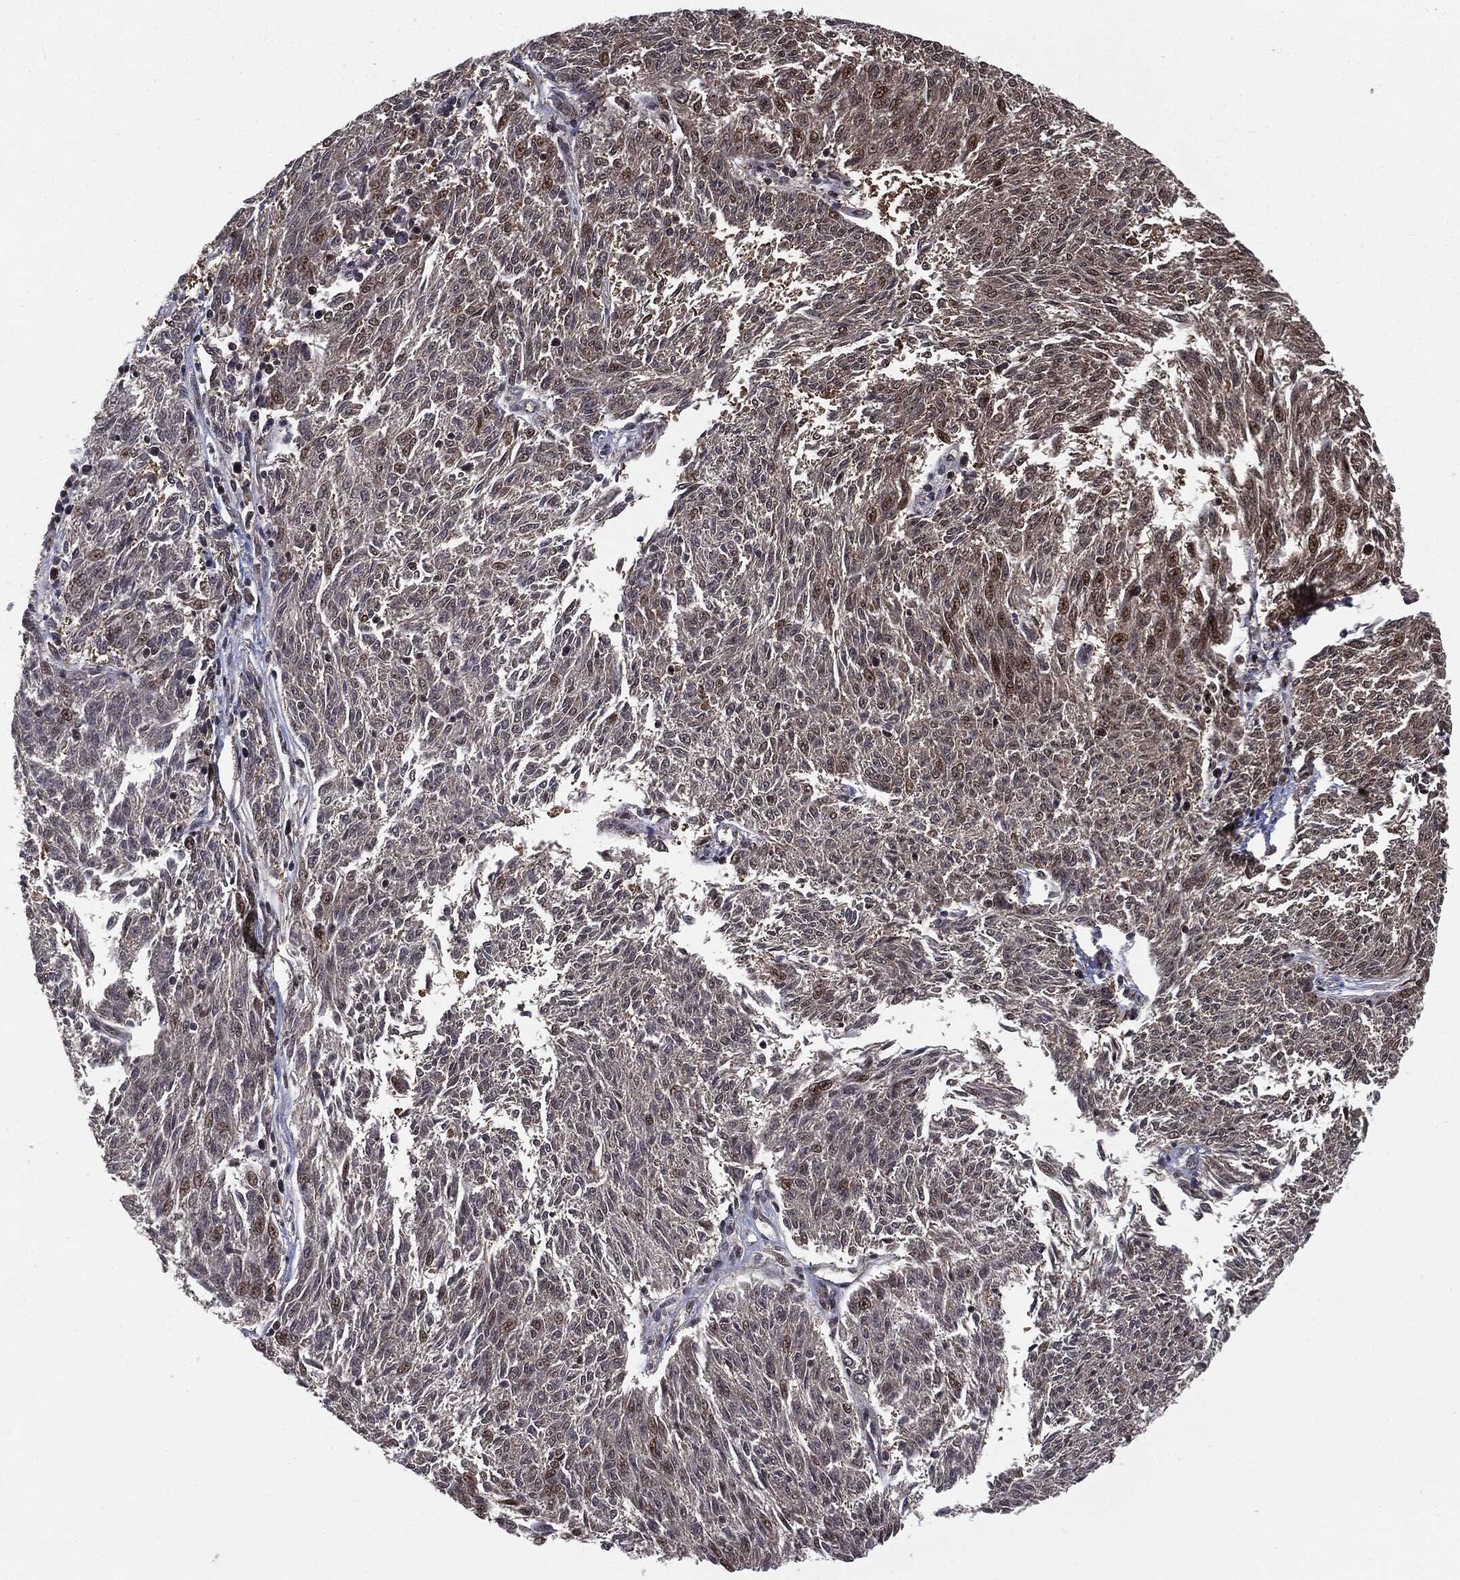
{"staining": {"intensity": "negative", "quantity": "none", "location": "none"}, "tissue": "melanoma", "cell_type": "Tumor cells", "image_type": "cancer", "snomed": [{"axis": "morphology", "description": "Malignant melanoma, NOS"}, {"axis": "topography", "description": "Skin"}], "caption": "This is an immunohistochemistry photomicrograph of malignant melanoma. There is no staining in tumor cells.", "gene": "PTPA", "patient": {"sex": "female", "age": 72}}